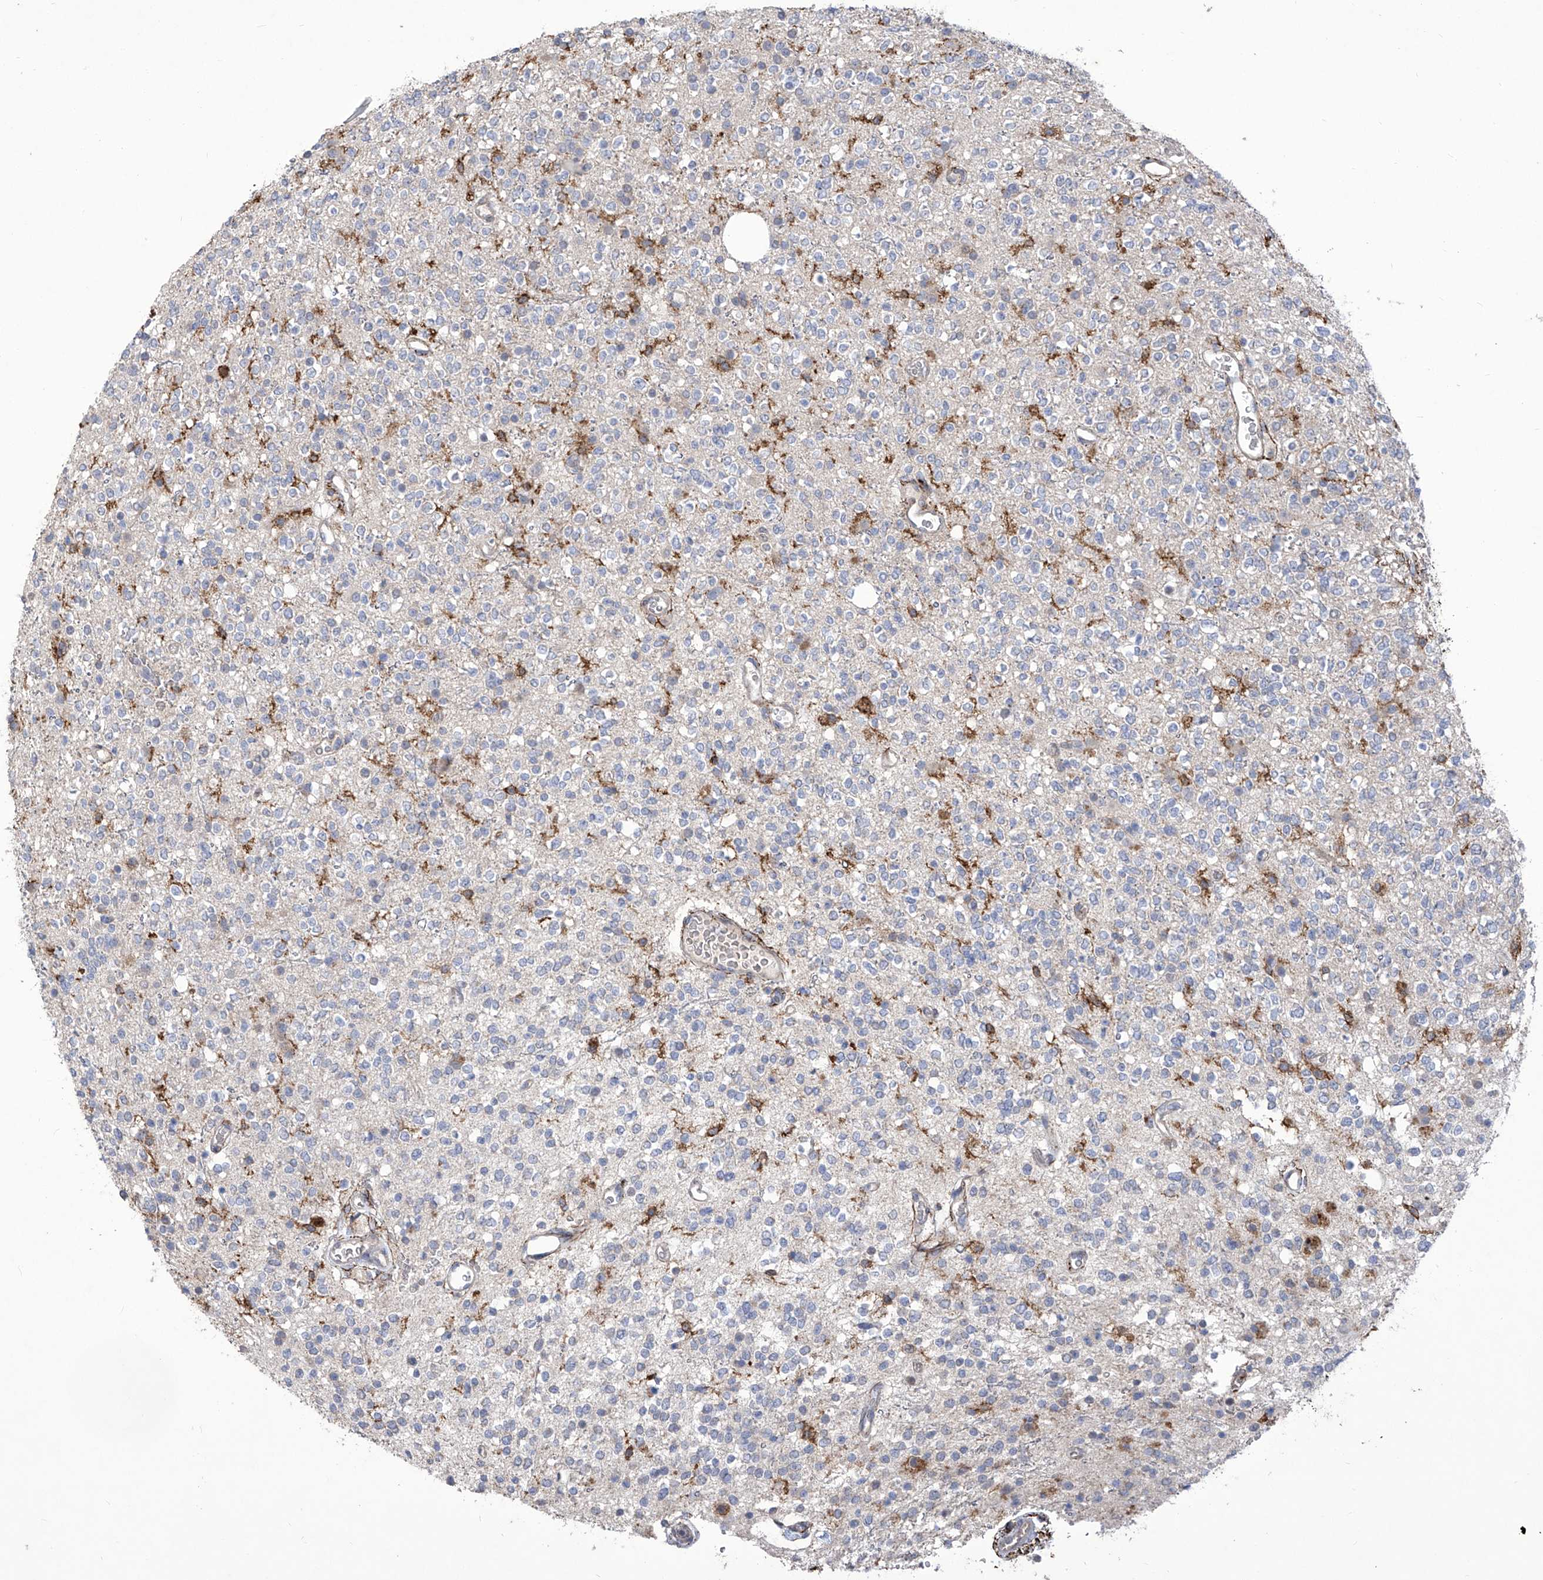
{"staining": {"intensity": "negative", "quantity": "none", "location": "none"}, "tissue": "glioma", "cell_type": "Tumor cells", "image_type": "cancer", "snomed": [{"axis": "morphology", "description": "Glioma, malignant, High grade"}, {"axis": "topography", "description": "Brain"}], "caption": "Tumor cells show no significant staining in glioma.", "gene": "TXNIP", "patient": {"sex": "male", "age": 34}}